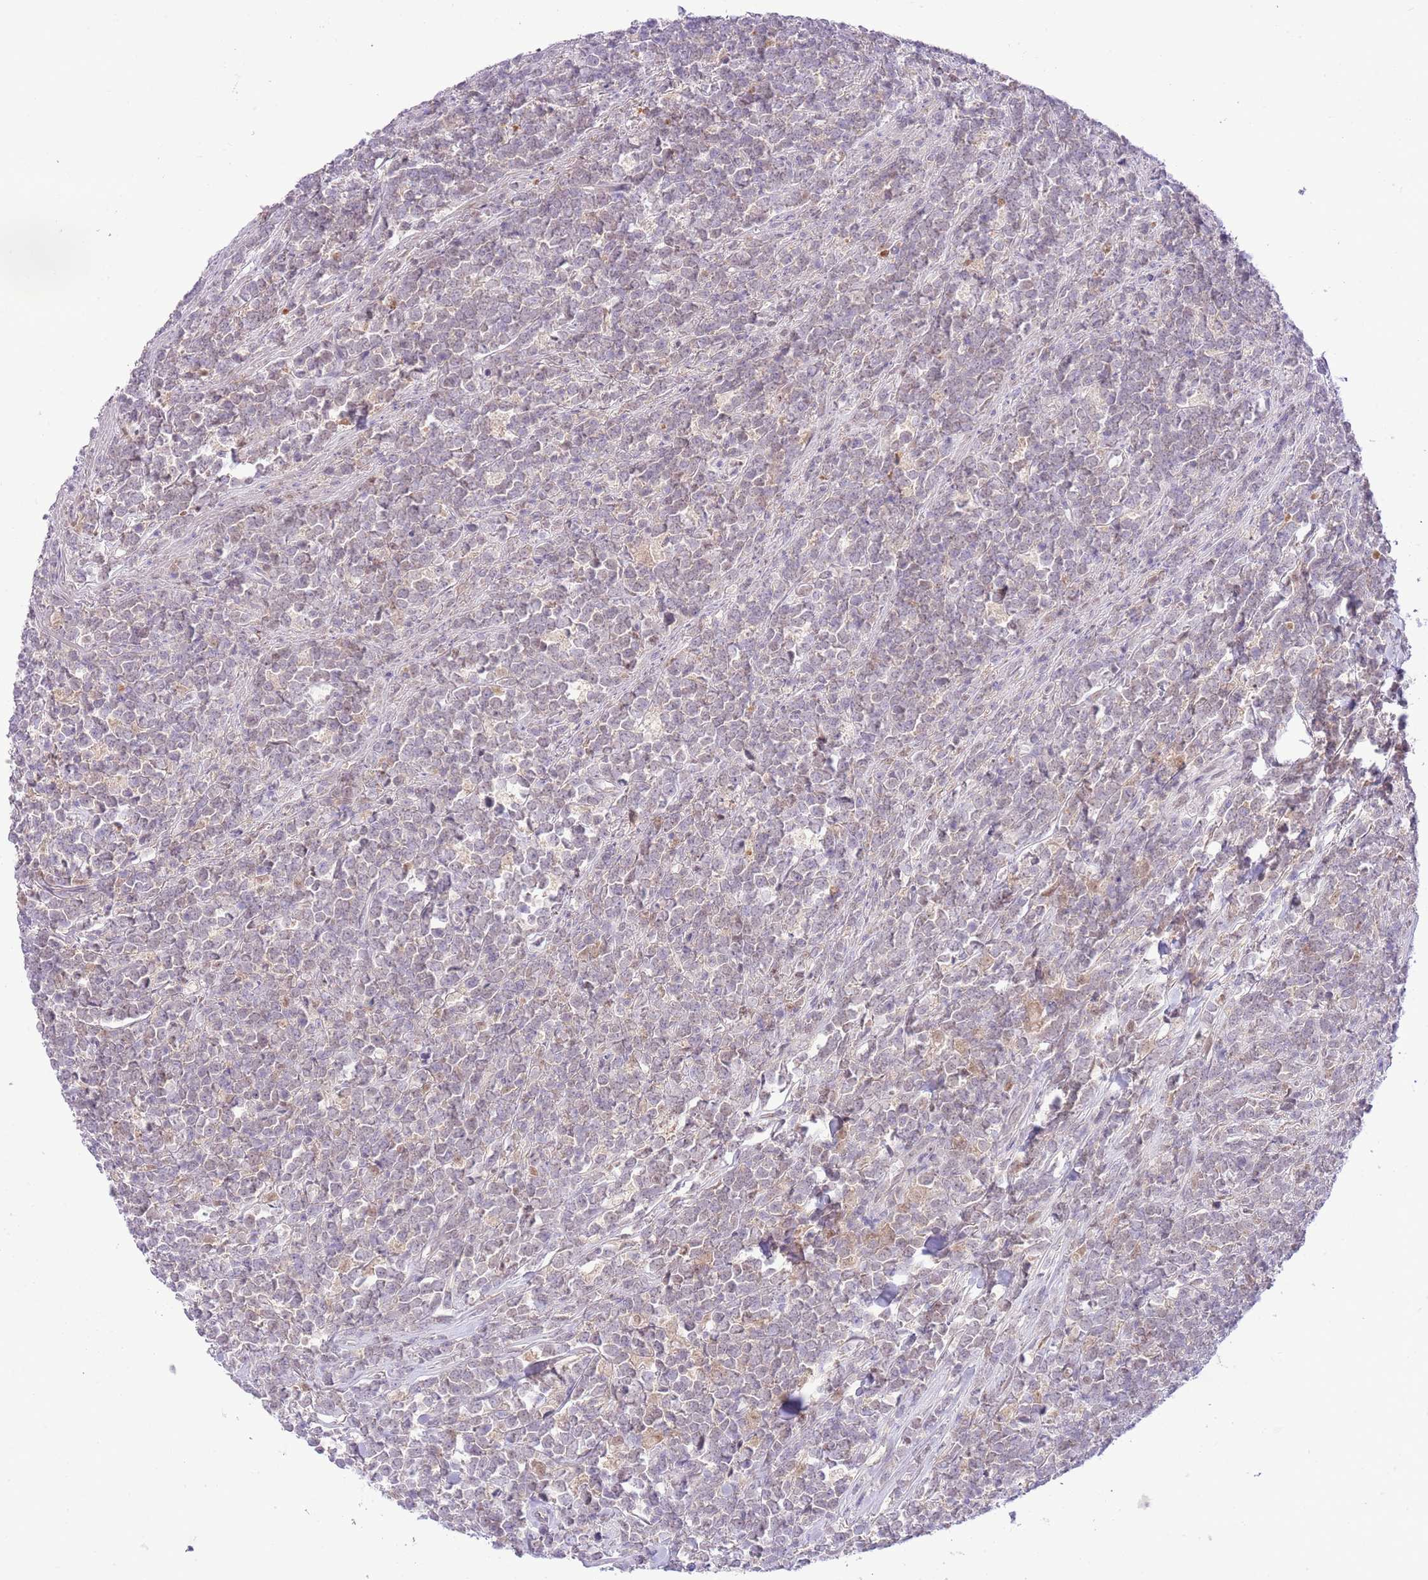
{"staining": {"intensity": "negative", "quantity": "none", "location": "none"}, "tissue": "lymphoma", "cell_type": "Tumor cells", "image_type": "cancer", "snomed": [{"axis": "morphology", "description": "Malignant lymphoma, non-Hodgkin's type, High grade"}, {"axis": "topography", "description": "Small intestine"}, {"axis": "topography", "description": "Colon"}], "caption": "The histopathology image demonstrates no staining of tumor cells in lymphoma.", "gene": "GALK2", "patient": {"sex": "male", "age": 8}}